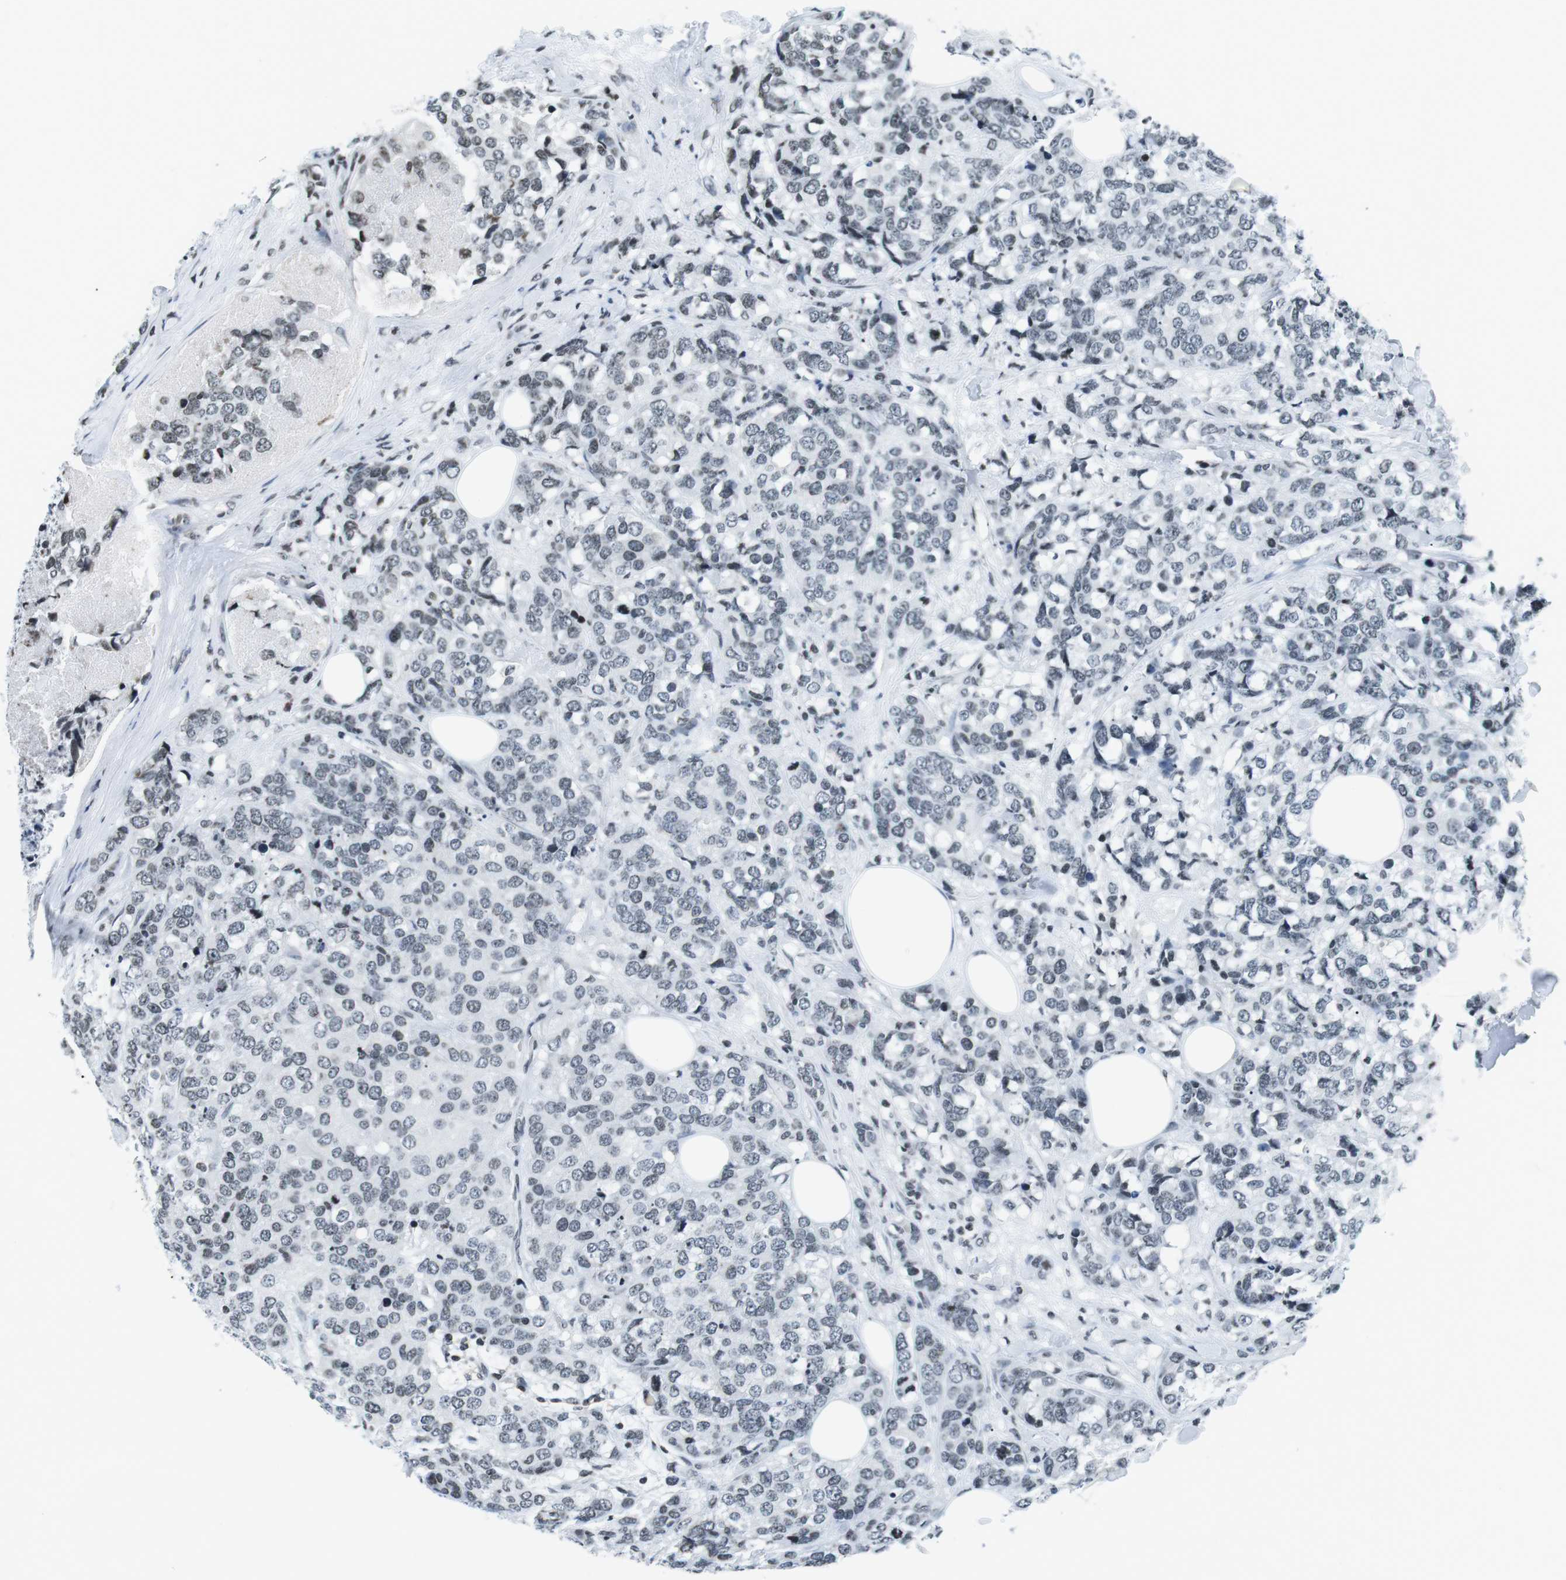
{"staining": {"intensity": "negative", "quantity": "none", "location": "none"}, "tissue": "breast cancer", "cell_type": "Tumor cells", "image_type": "cancer", "snomed": [{"axis": "morphology", "description": "Lobular carcinoma"}, {"axis": "topography", "description": "Breast"}], "caption": "This is a histopathology image of IHC staining of breast cancer, which shows no expression in tumor cells.", "gene": "E2F2", "patient": {"sex": "female", "age": 59}}